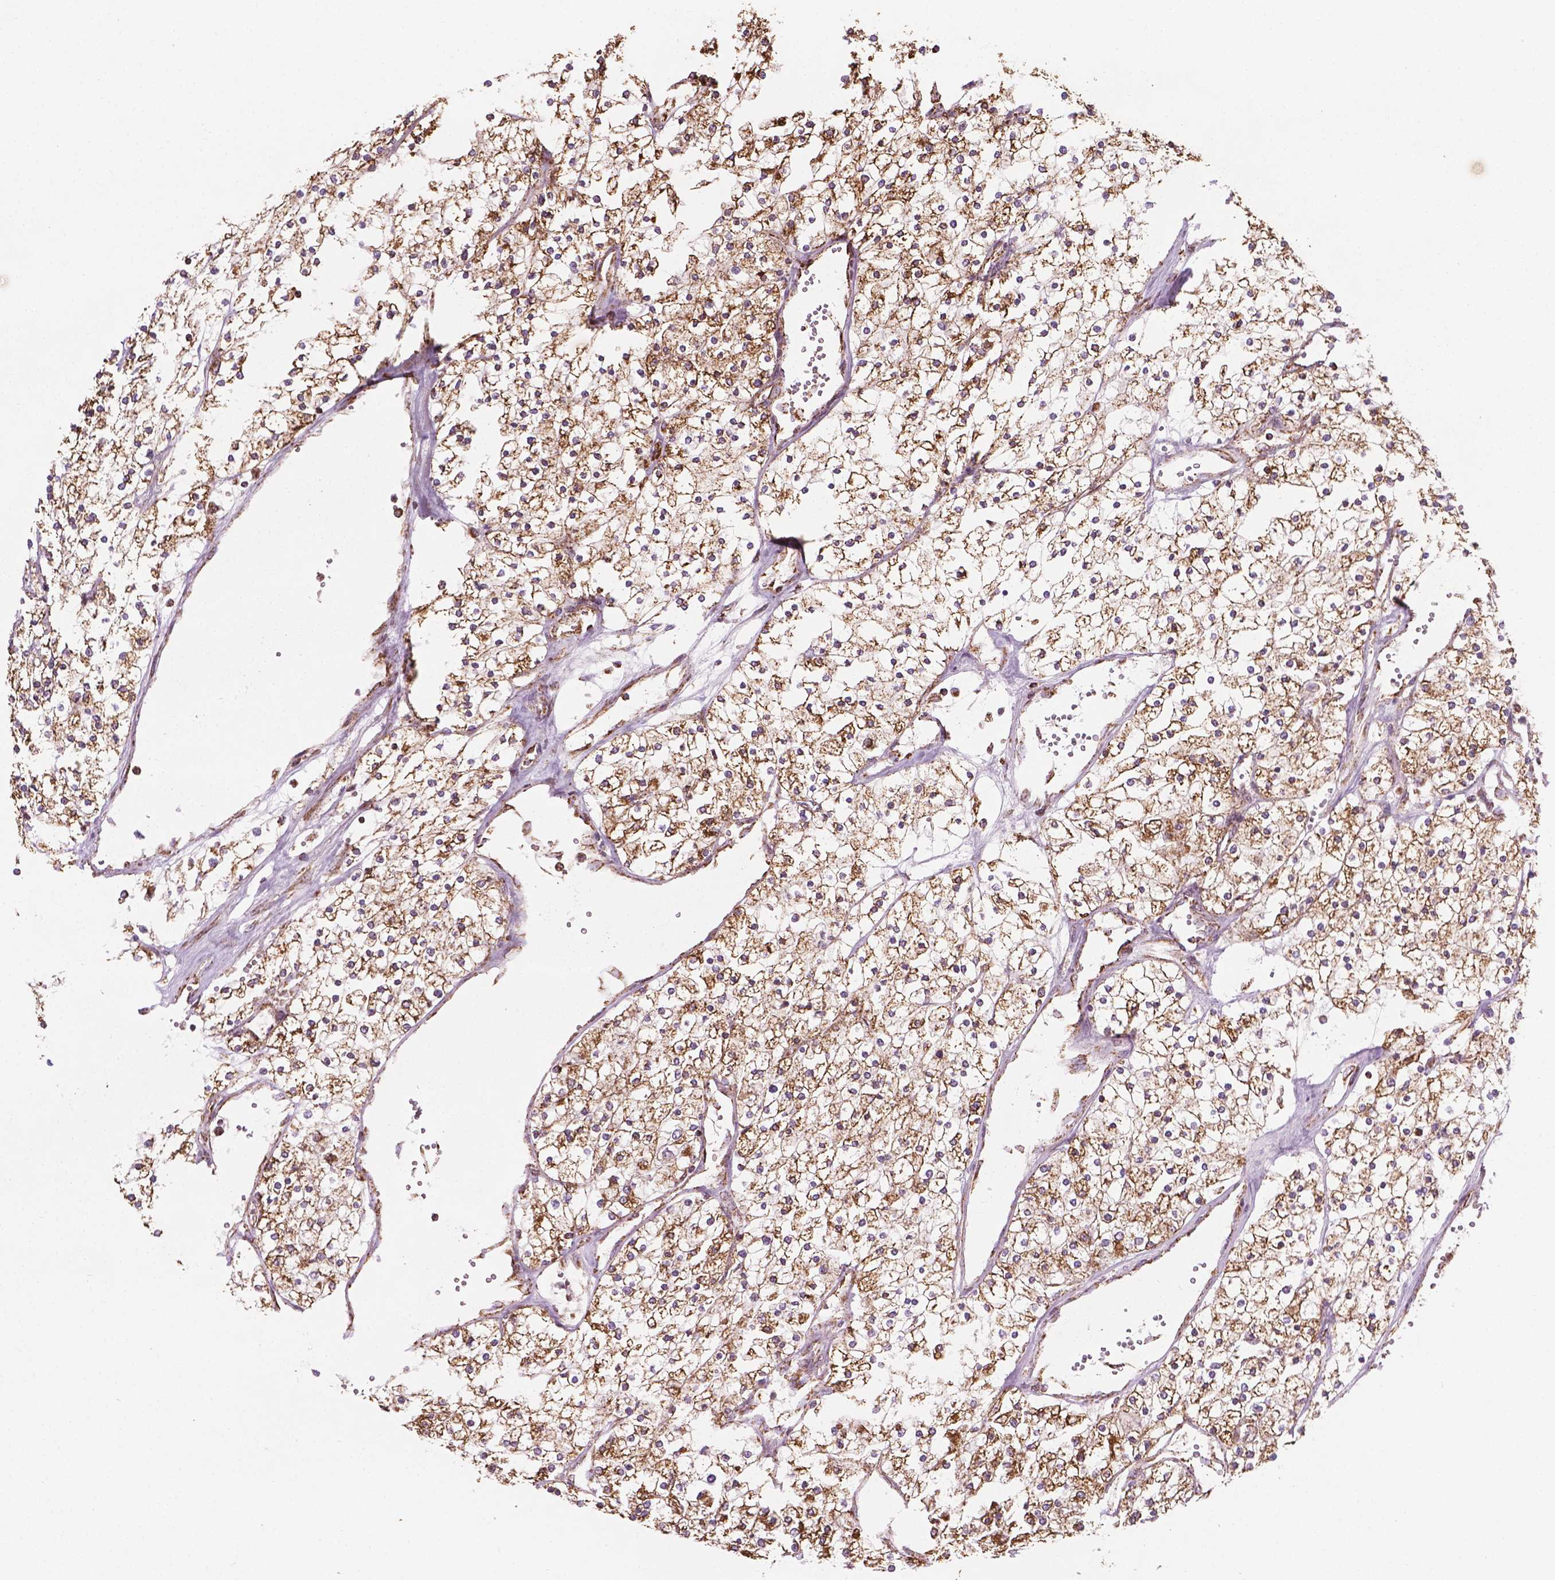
{"staining": {"intensity": "weak", "quantity": ">75%", "location": "cytoplasmic/membranous"}, "tissue": "renal cancer", "cell_type": "Tumor cells", "image_type": "cancer", "snomed": [{"axis": "morphology", "description": "Adenocarcinoma, NOS"}, {"axis": "topography", "description": "Kidney"}], "caption": "Weak cytoplasmic/membranous expression is present in approximately >75% of tumor cells in renal cancer. (brown staining indicates protein expression, while blue staining denotes nuclei).", "gene": "HS3ST3A1", "patient": {"sex": "male", "age": 80}}